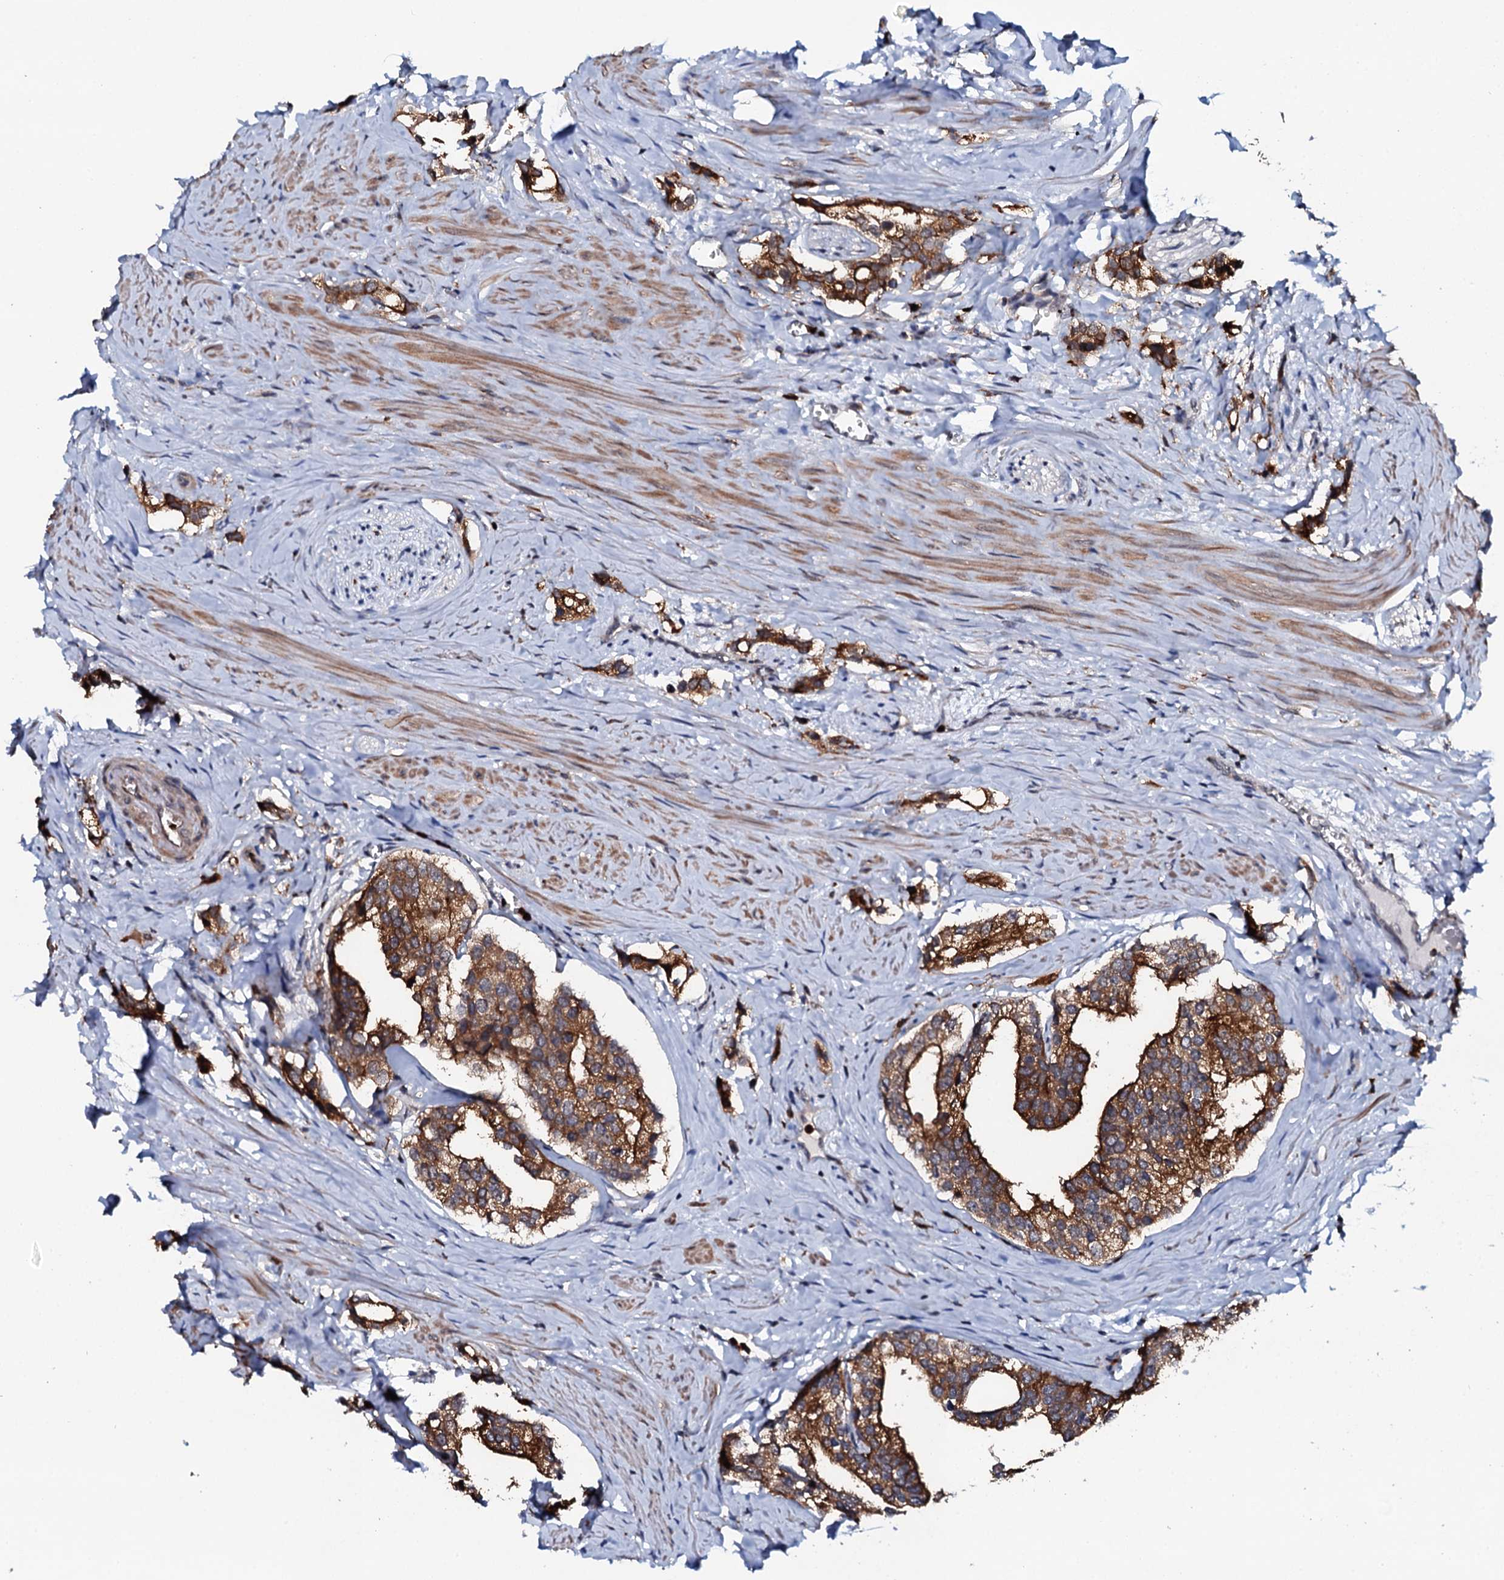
{"staining": {"intensity": "strong", "quantity": ">75%", "location": "cytoplasmic/membranous"}, "tissue": "prostate cancer", "cell_type": "Tumor cells", "image_type": "cancer", "snomed": [{"axis": "morphology", "description": "Adenocarcinoma, High grade"}, {"axis": "topography", "description": "Prostate"}], "caption": "Prostate cancer was stained to show a protein in brown. There is high levels of strong cytoplasmic/membranous staining in approximately >75% of tumor cells.", "gene": "VAMP8", "patient": {"sex": "male", "age": 66}}